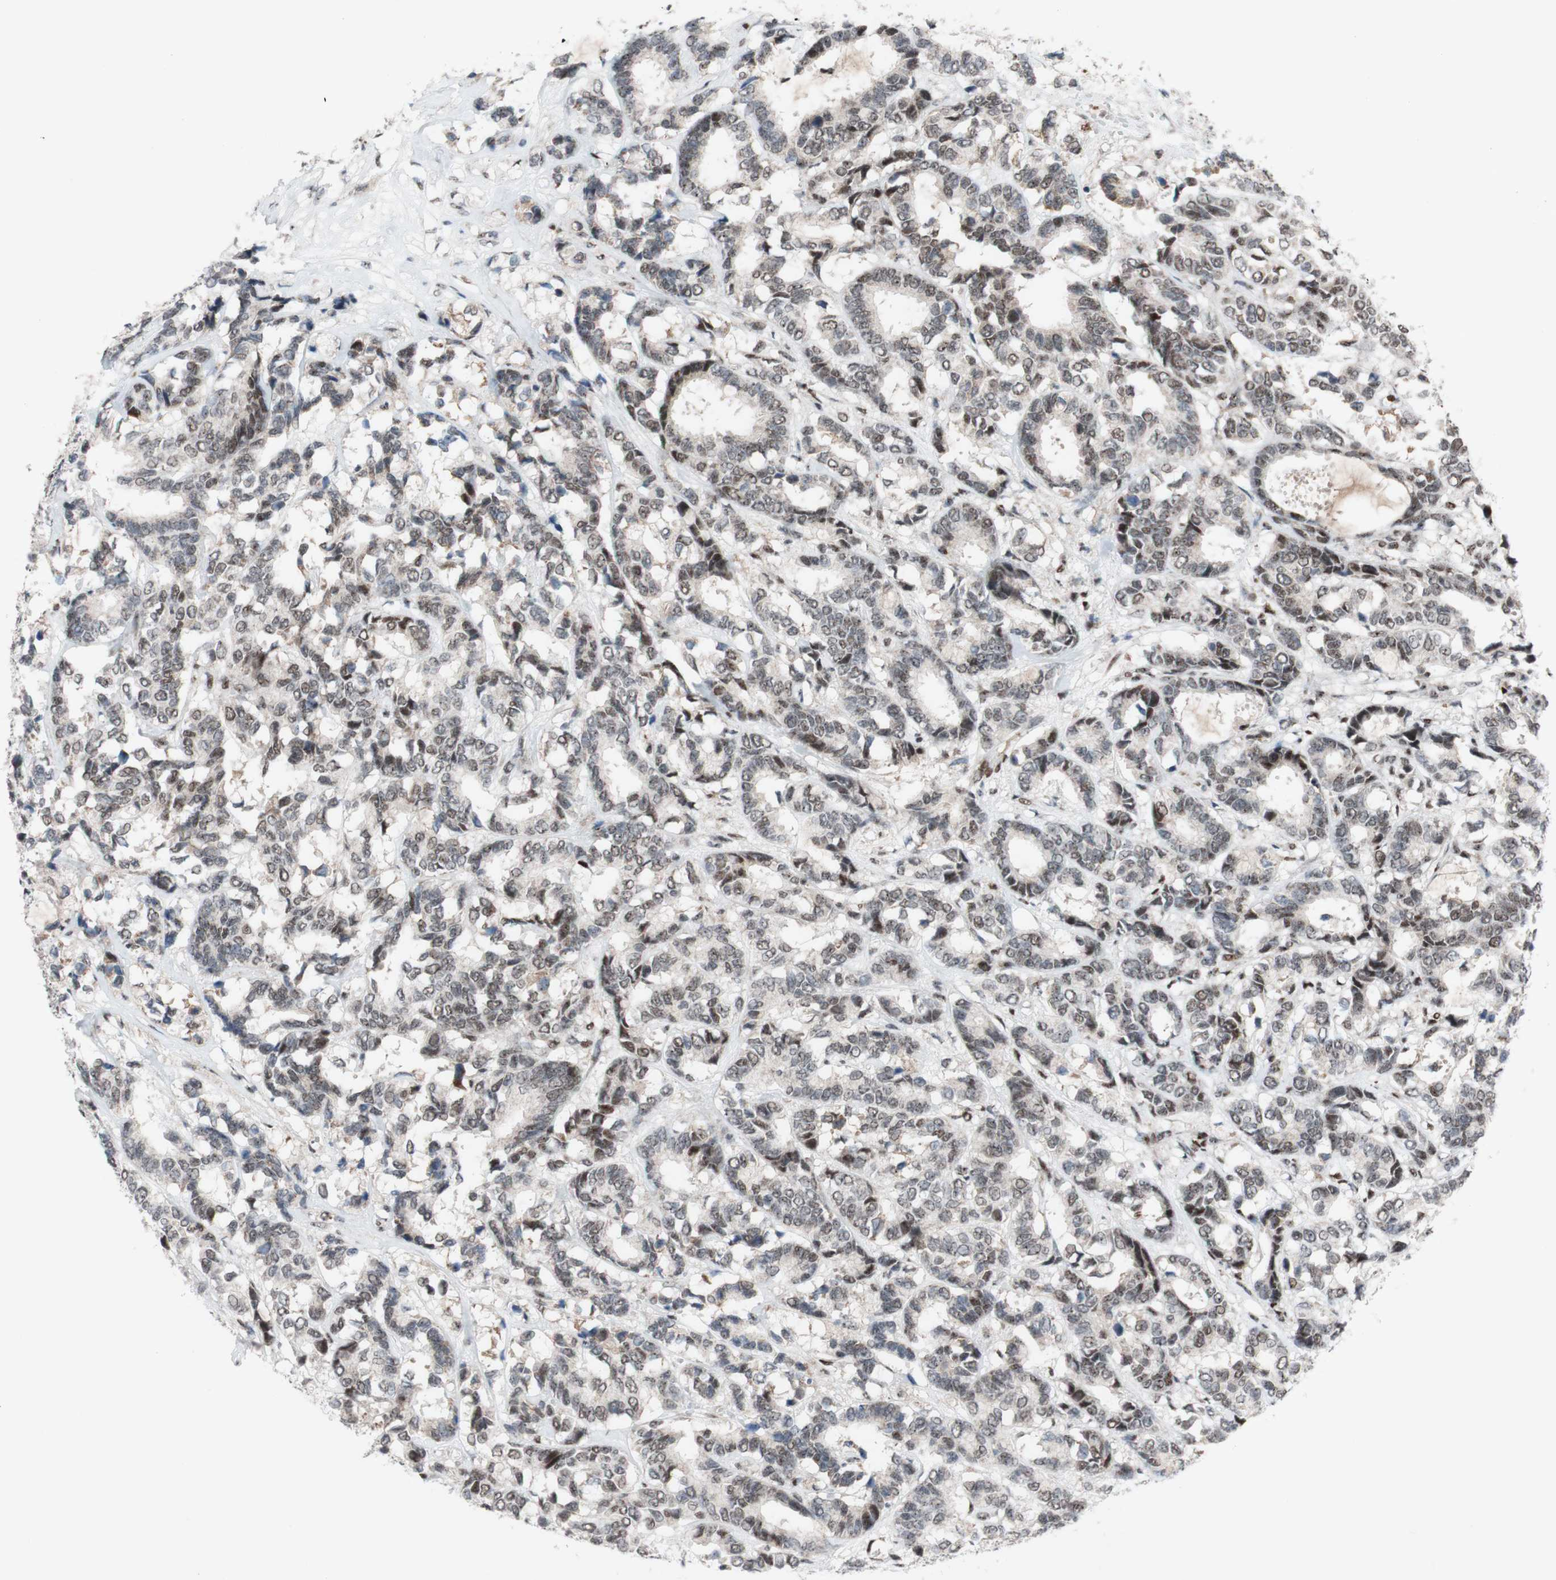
{"staining": {"intensity": "weak", "quantity": ">75%", "location": "nuclear"}, "tissue": "breast cancer", "cell_type": "Tumor cells", "image_type": "cancer", "snomed": [{"axis": "morphology", "description": "Duct carcinoma"}, {"axis": "topography", "description": "Breast"}], "caption": "This histopathology image shows invasive ductal carcinoma (breast) stained with immunohistochemistry (IHC) to label a protein in brown. The nuclear of tumor cells show weak positivity for the protein. Nuclei are counter-stained blue.", "gene": "POLR1A", "patient": {"sex": "female", "age": 87}}